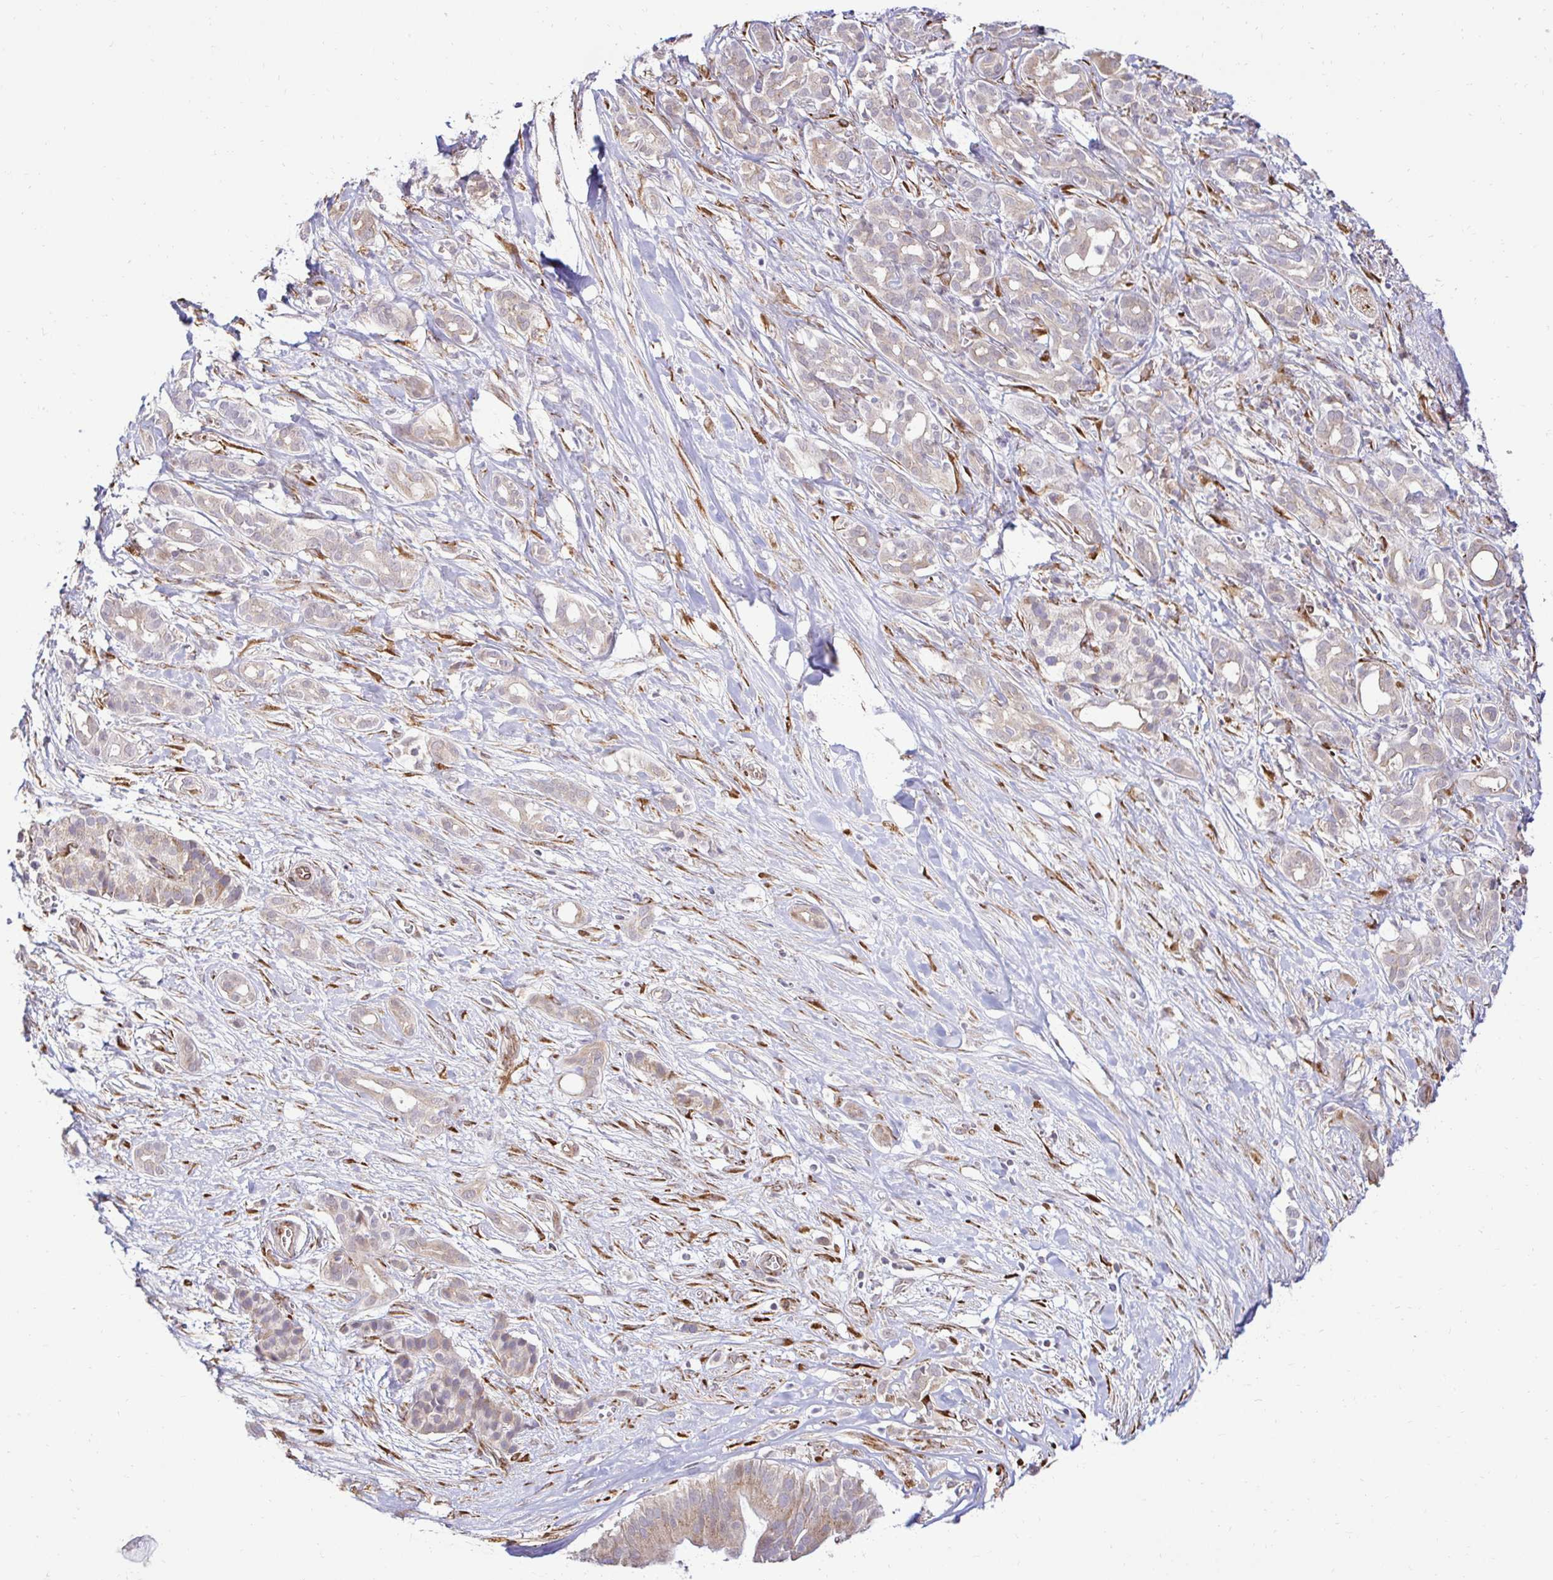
{"staining": {"intensity": "weak", "quantity": "25%-75%", "location": "cytoplasmic/membranous"}, "tissue": "pancreatic cancer", "cell_type": "Tumor cells", "image_type": "cancer", "snomed": [{"axis": "morphology", "description": "Adenocarcinoma, NOS"}, {"axis": "topography", "description": "Pancreas"}], "caption": "Brown immunohistochemical staining in human pancreatic adenocarcinoma shows weak cytoplasmic/membranous positivity in about 25%-75% of tumor cells. (Brightfield microscopy of DAB IHC at high magnification).", "gene": "HPS1", "patient": {"sex": "male", "age": 61}}